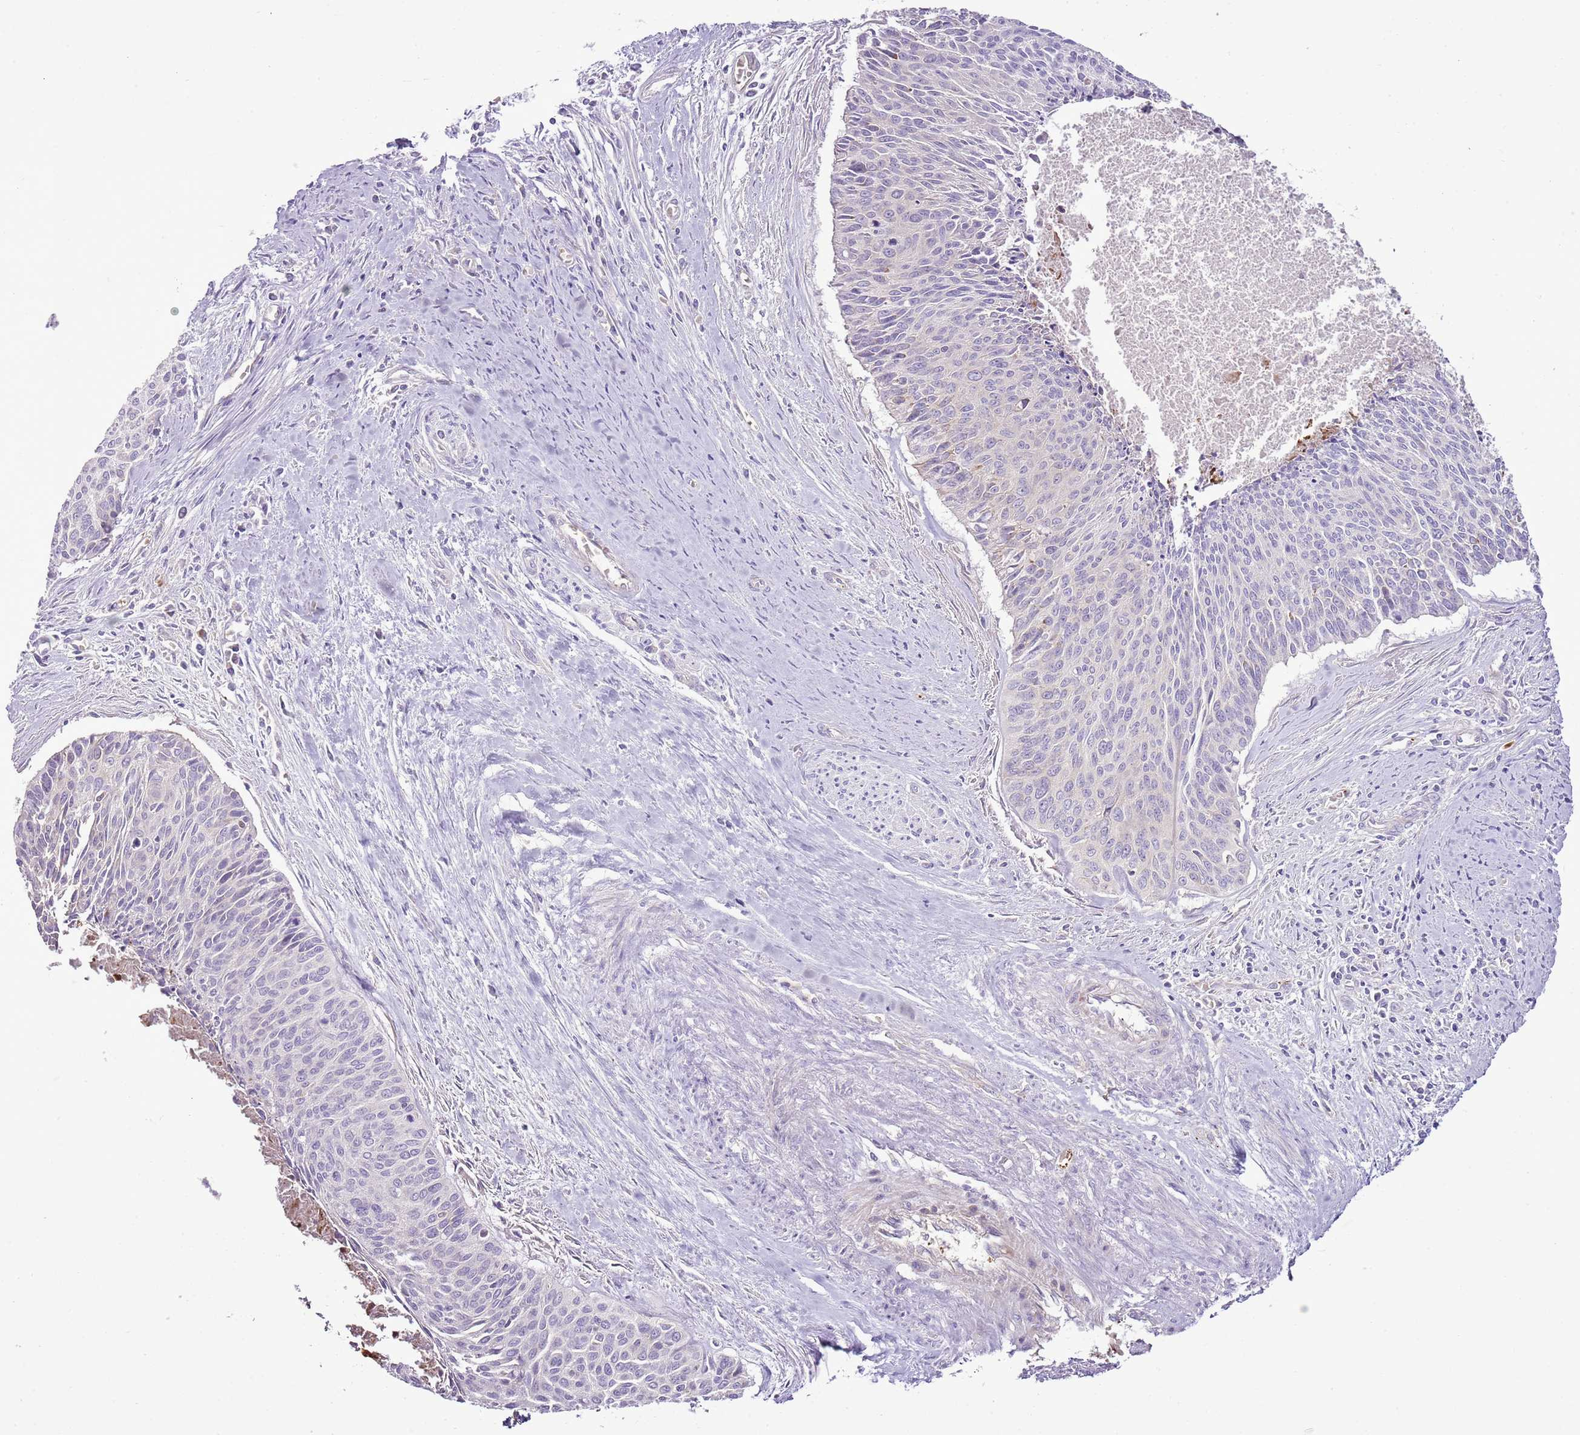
{"staining": {"intensity": "negative", "quantity": "none", "location": "none"}, "tissue": "cervical cancer", "cell_type": "Tumor cells", "image_type": "cancer", "snomed": [{"axis": "morphology", "description": "Squamous cell carcinoma, NOS"}, {"axis": "topography", "description": "Cervix"}], "caption": "Immunohistochemistry (IHC) photomicrograph of human cervical cancer stained for a protein (brown), which reveals no staining in tumor cells. Nuclei are stained in blue.", "gene": "CHAC2", "patient": {"sex": "female", "age": 55}}